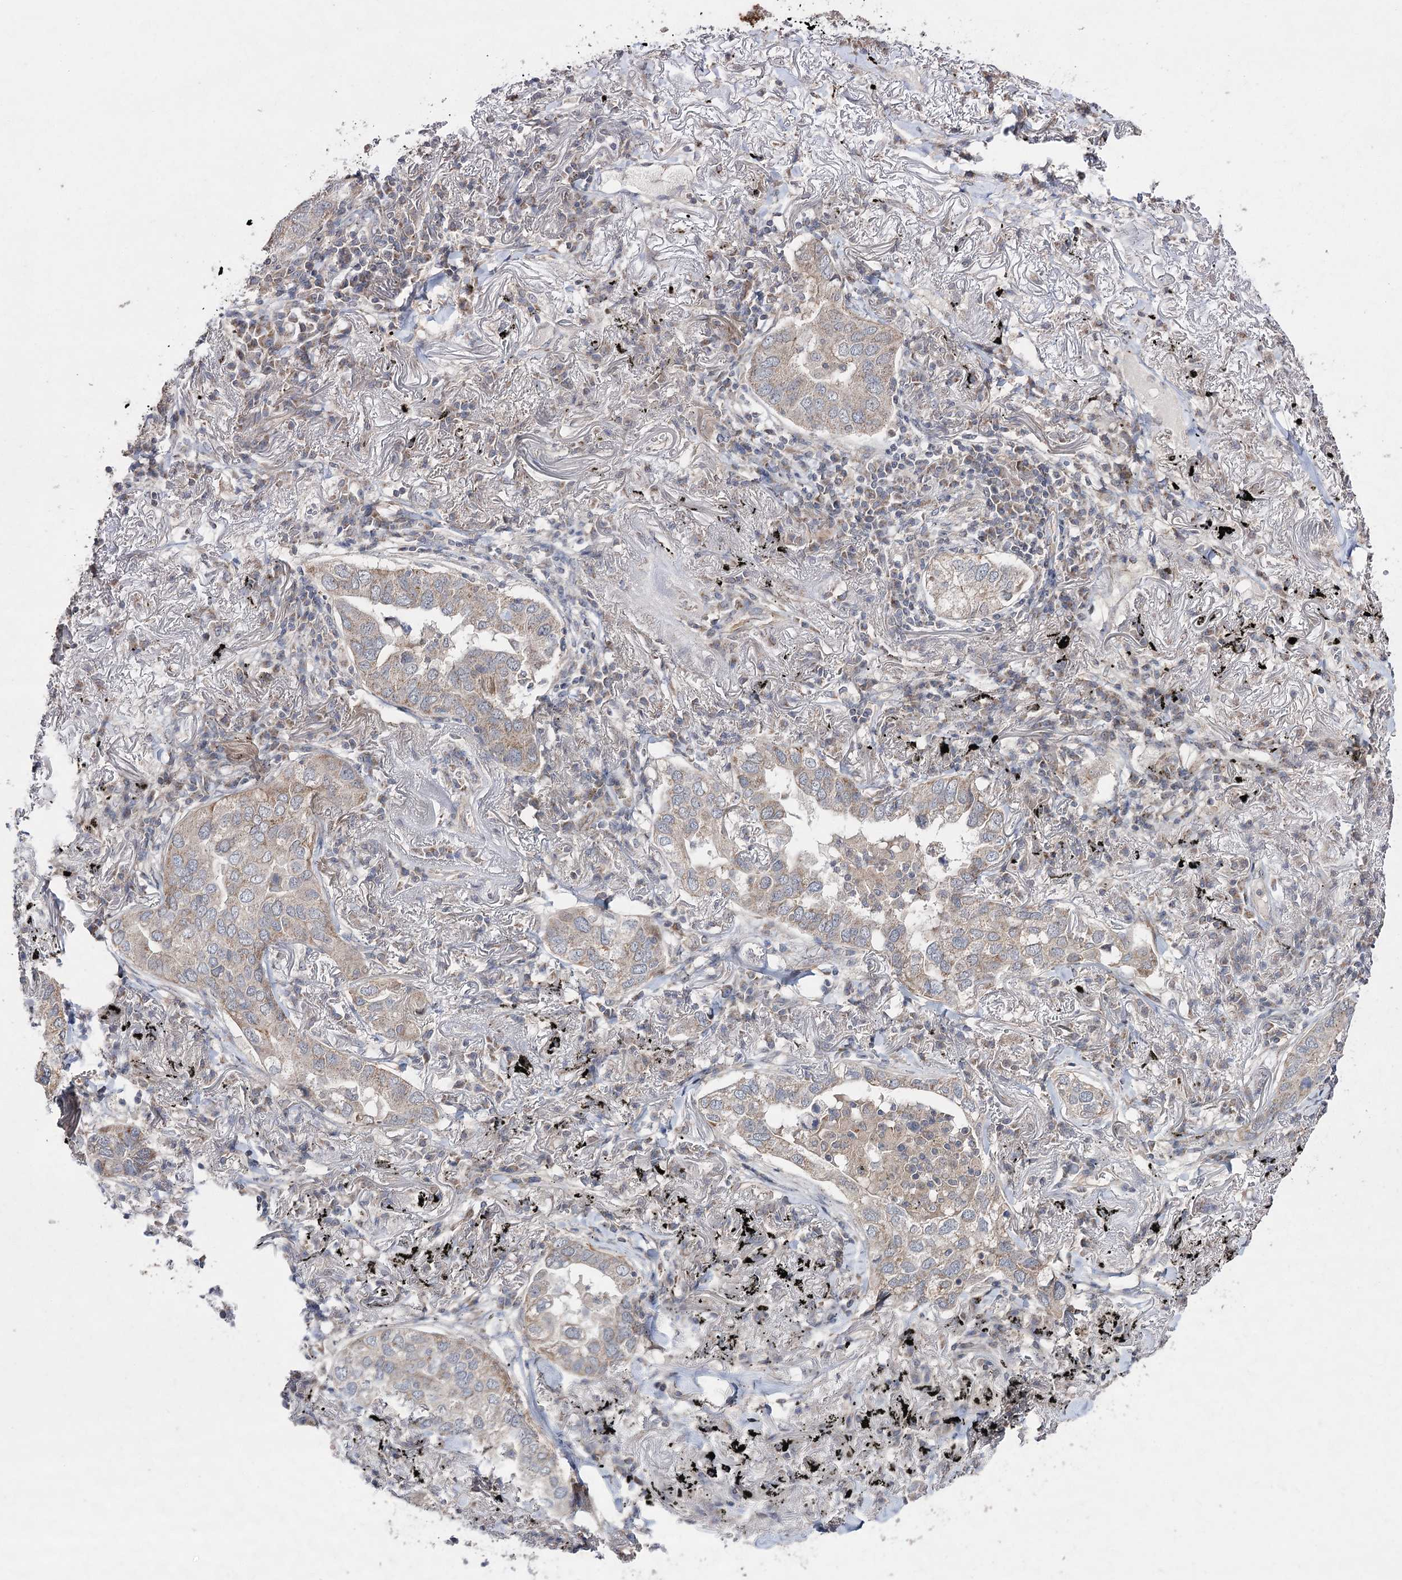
{"staining": {"intensity": "weak", "quantity": "25%-75%", "location": "cytoplasmic/membranous"}, "tissue": "lung cancer", "cell_type": "Tumor cells", "image_type": "cancer", "snomed": [{"axis": "morphology", "description": "Adenocarcinoma, NOS"}, {"axis": "topography", "description": "Lung"}], "caption": "Weak cytoplasmic/membranous staining for a protein is identified in approximately 25%-75% of tumor cells of lung adenocarcinoma using immunohistochemistry.", "gene": "FANCL", "patient": {"sex": "male", "age": 65}}